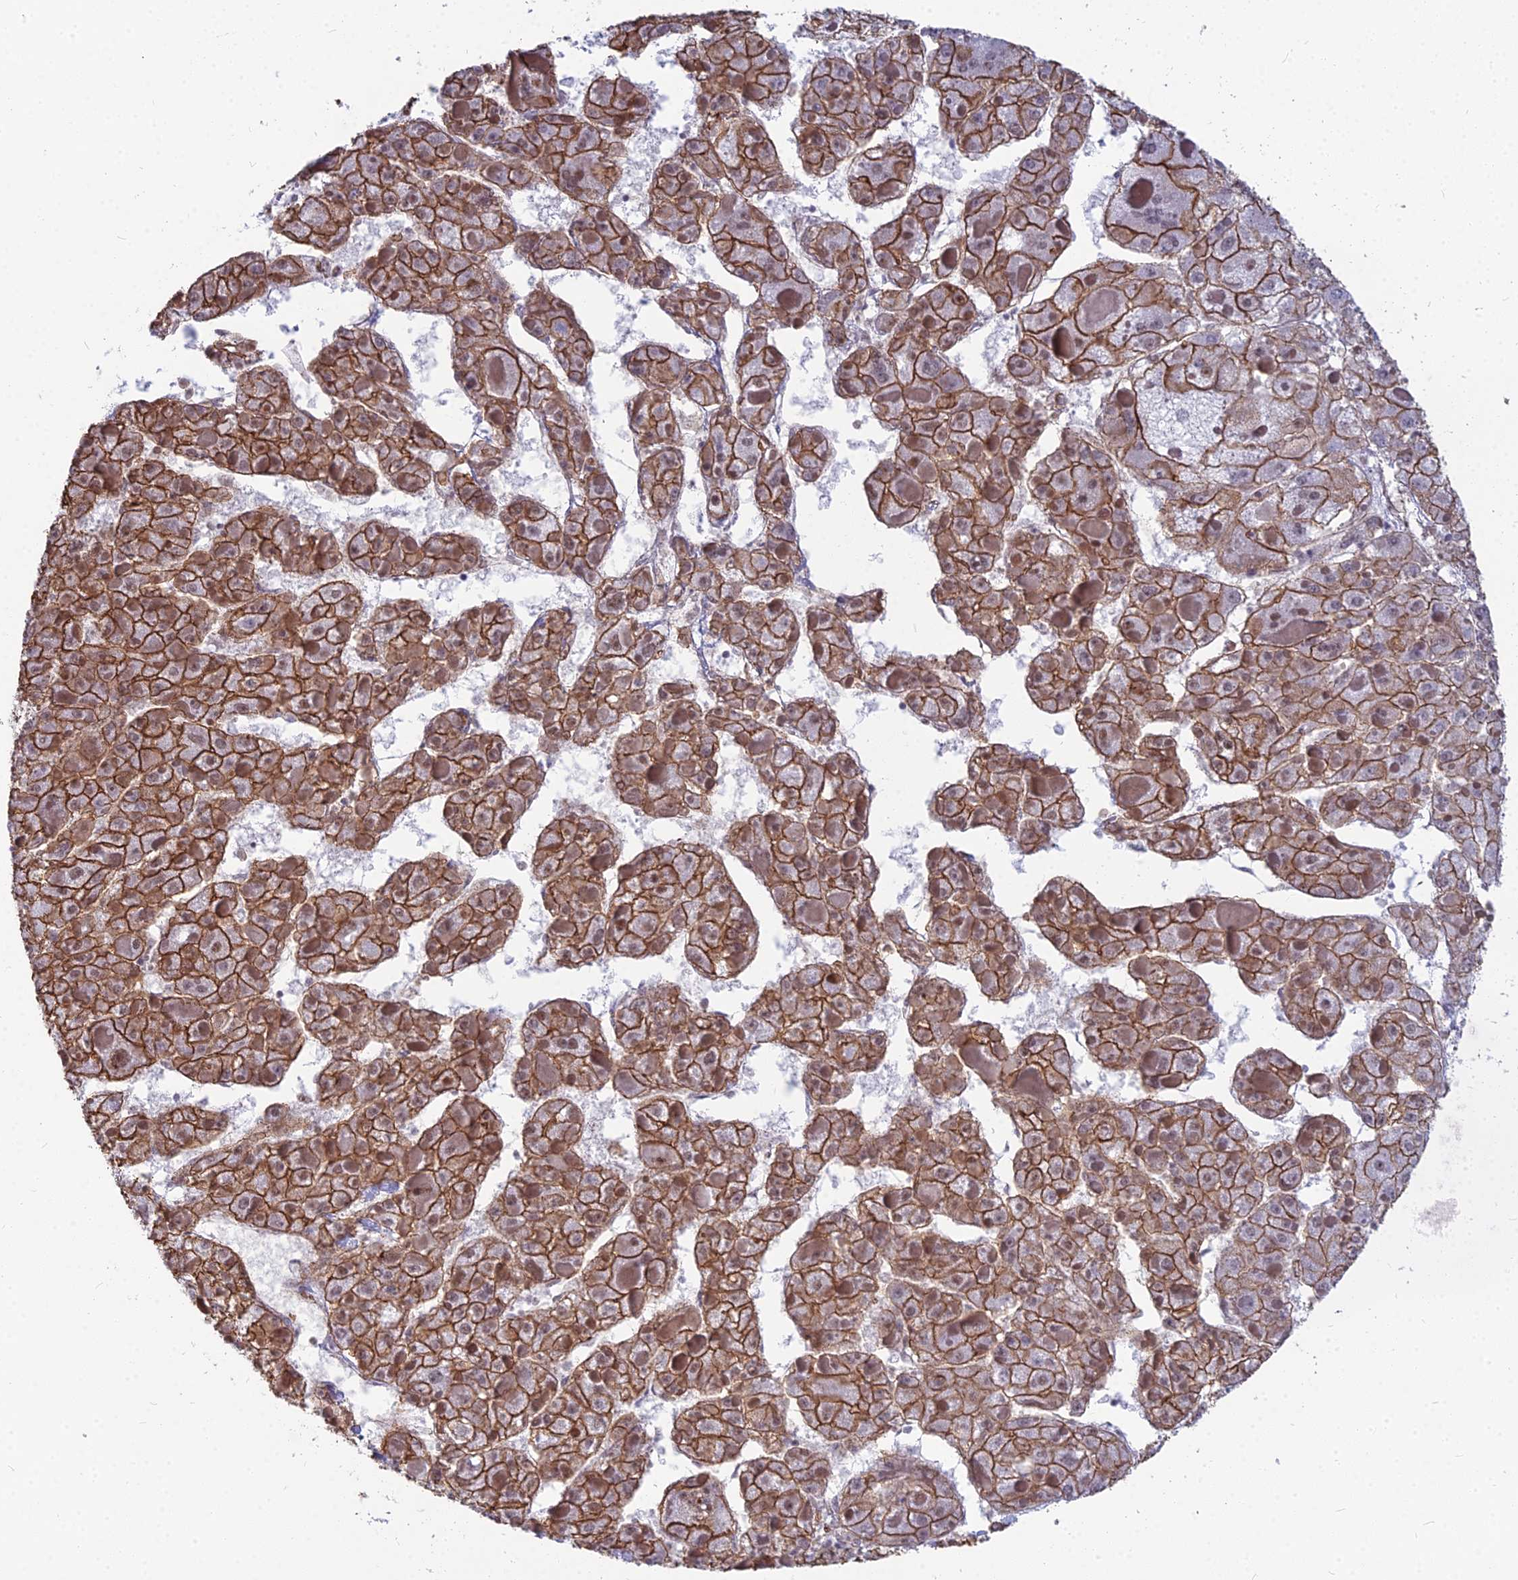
{"staining": {"intensity": "moderate", "quantity": ">75%", "location": "cytoplasmic/membranous"}, "tissue": "liver cancer", "cell_type": "Tumor cells", "image_type": "cancer", "snomed": [{"axis": "morphology", "description": "Carcinoma, Hepatocellular, NOS"}, {"axis": "topography", "description": "Liver"}], "caption": "The image reveals staining of liver cancer (hepatocellular carcinoma), revealing moderate cytoplasmic/membranous protein positivity (brown color) within tumor cells. (DAB (3,3'-diaminobenzidine) = brown stain, brightfield microscopy at high magnification).", "gene": "YJU2", "patient": {"sex": "female", "age": 73}}